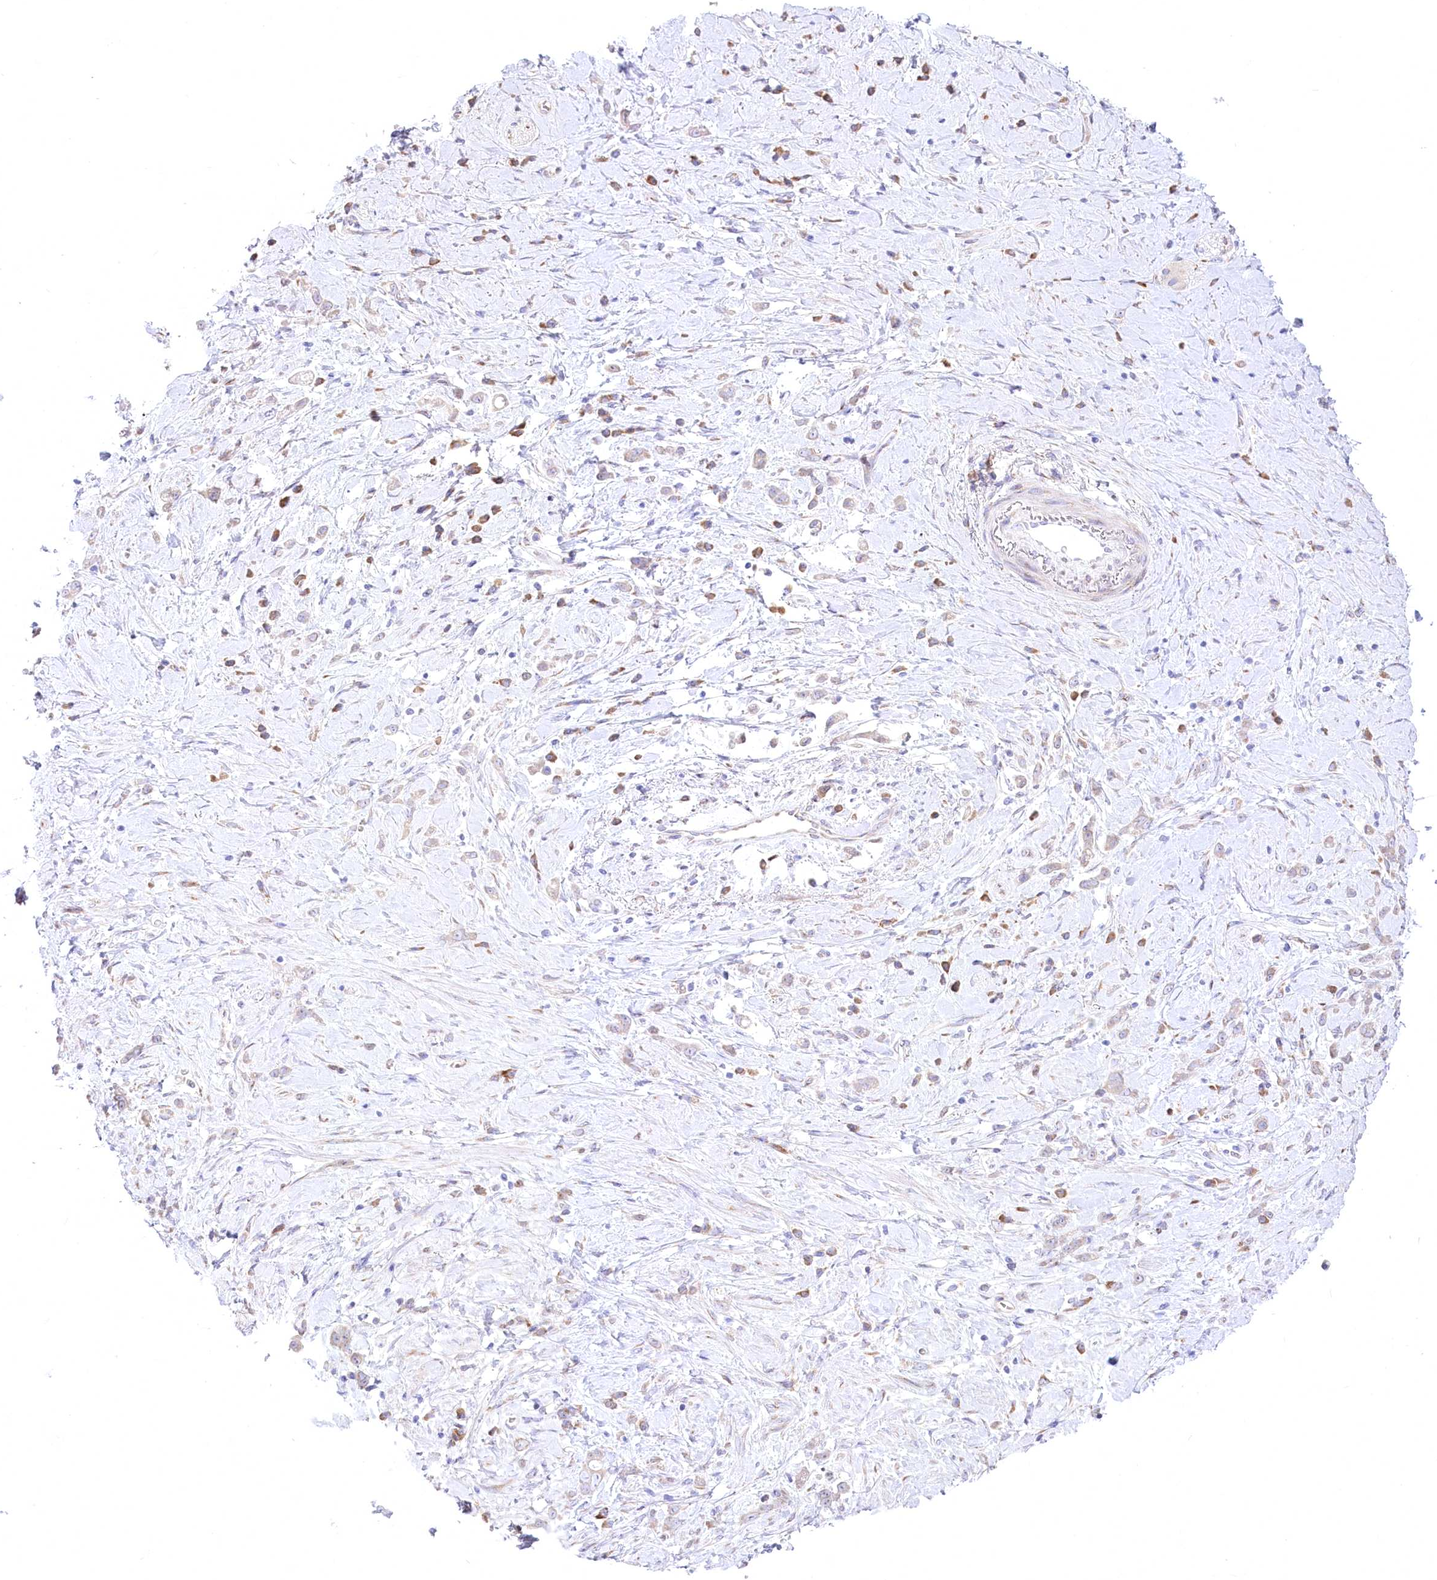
{"staining": {"intensity": "negative", "quantity": "none", "location": "none"}, "tissue": "stomach cancer", "cell_type": "Tumor cells", "image_type": "cancer", "snomed": [{"axis": "morphology", "description": "Adenocarcinoma, NOS"}, {"axis": "topography", "description": "Stomach"}], "caption": "Immunohistochemical staining of human stomach adenocarcinoma displays no significant expression in tumor cells.", "gene": "STT3B", "patient": {"sex": "female", "age": 60}}